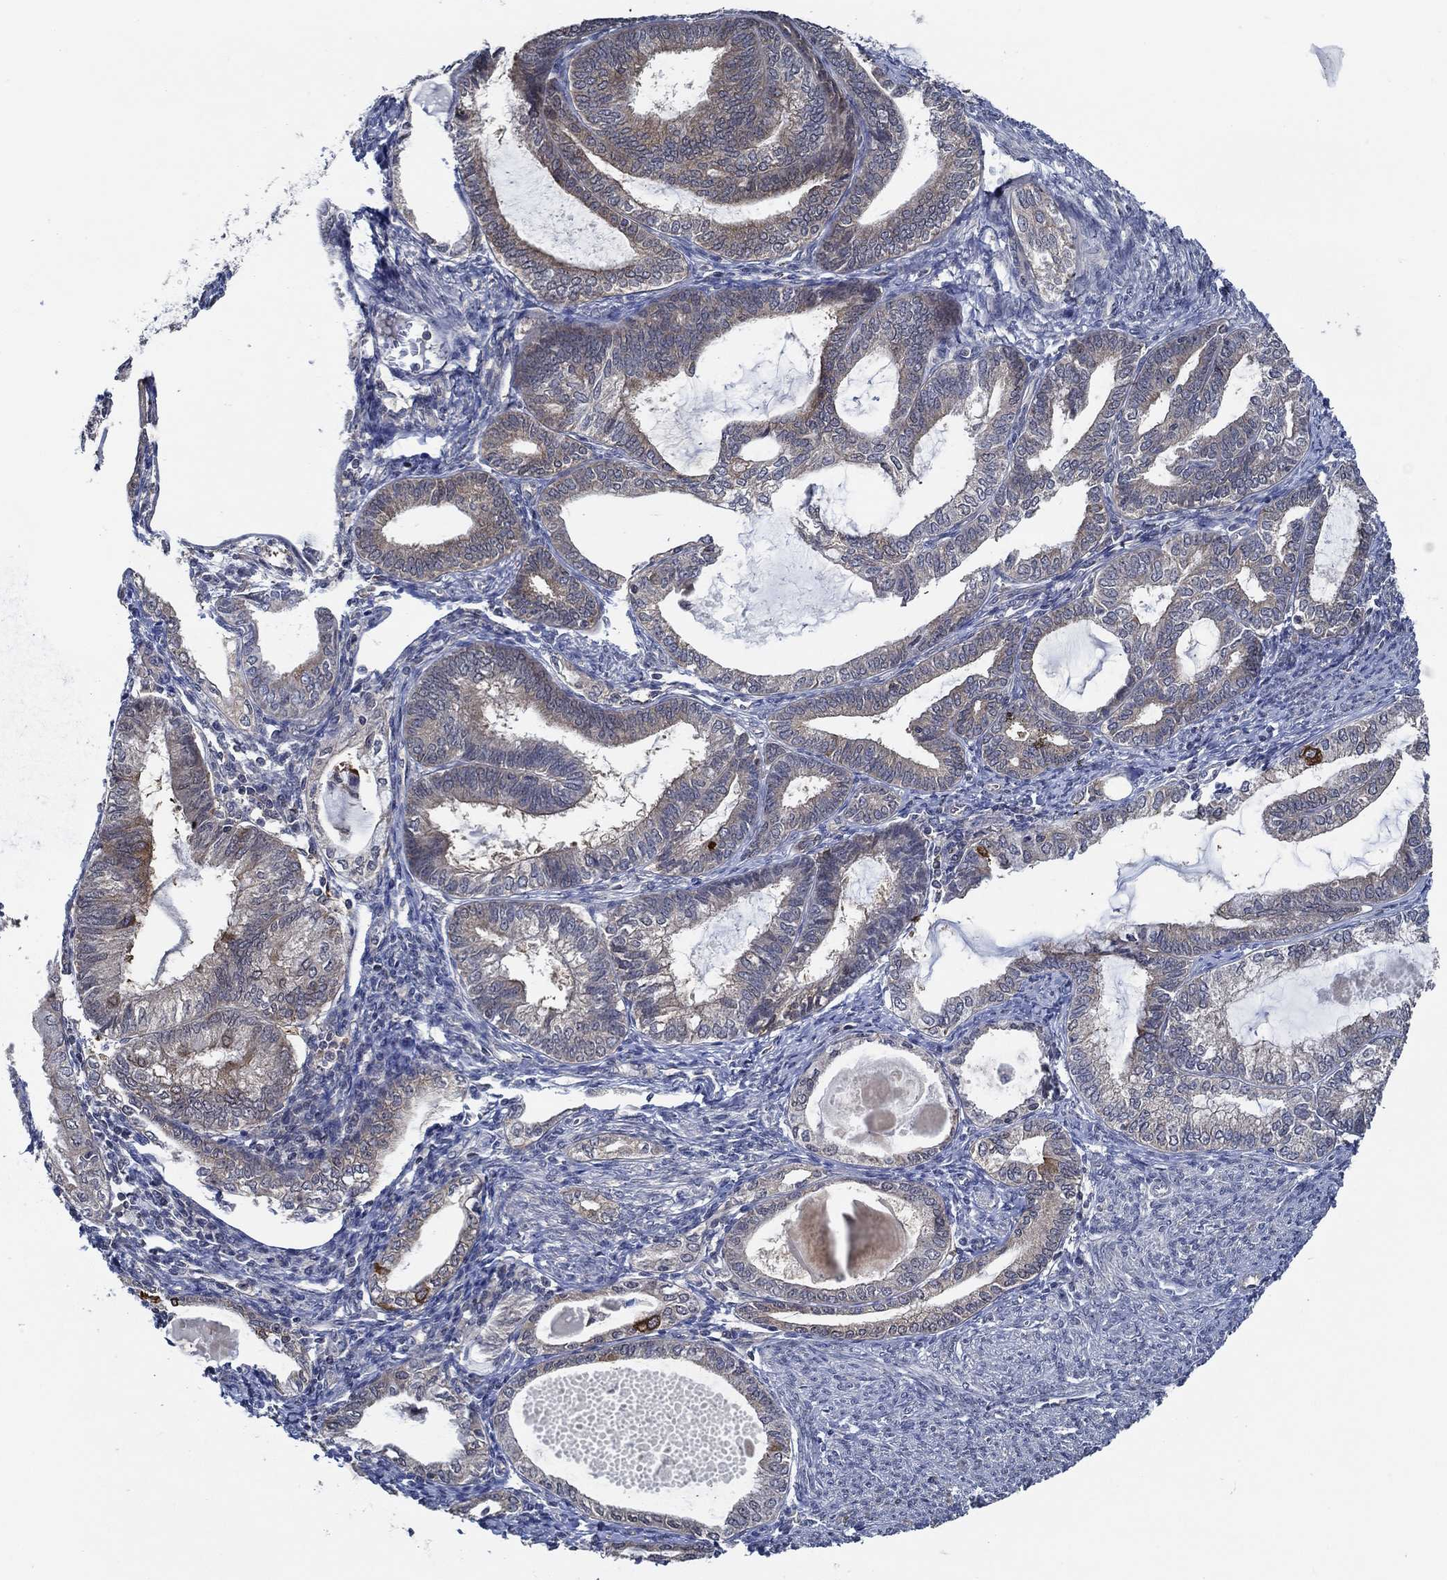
{"staining": {"intensity": "moderate", "quantity": "<25%", "location": "cytoplasmic/membranous"}, "tissue": "endometrial cancer", "cell_type": "Tumor cells", "image_type": "cancer", "snomed": [{"axis": "morphology", "description": "Adenocarcinoma, NOS"}, {"axis": "topography", "description": "Endometrium"}], "caption": "Moderate cytoplasmic/membranous positivity for a protein is seen in about <25% of tumor cells of endometrial adenocarcinoma using immunohistochemistry.", "gene": "DACT1", "patient": {"sex": "female", "age": 86}}